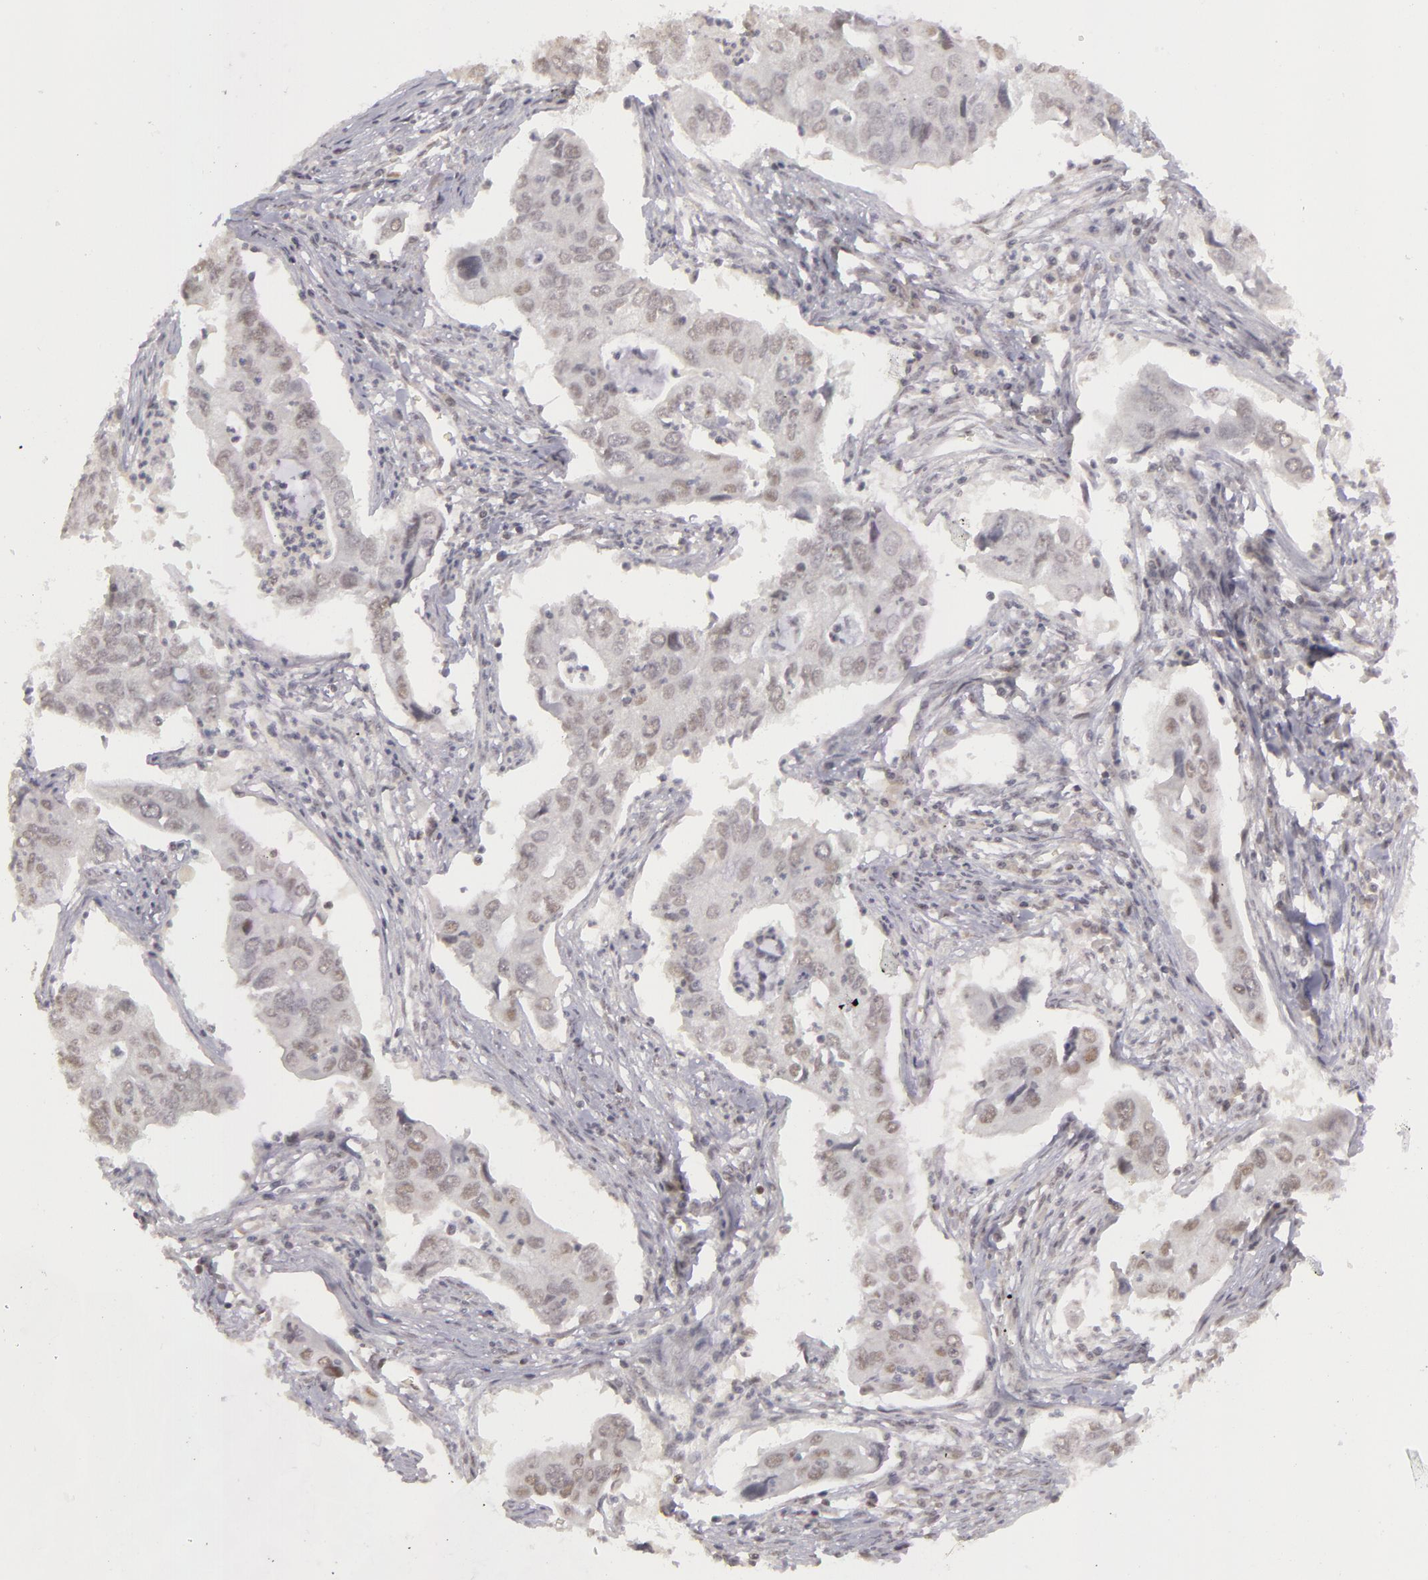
{"staining": {"intensity": "weak", "quantity": "<25%", "location": "nuclear"}, "tissue": "lung cancer", "cell_type": "Tumor cells", "image_type": "cancer", "snomed": [{"axis": "morphology", "description": "Adenocarcinoma, NOS"}, {"axis": "topography", "description": "Lung"}], "caption": "Immunohistochemical staining of lung adenocarcinoma displays no significant positivity in tumor cells. (DAB immunohistochemistry visualized using brightfield microscopy, high magnification).", "gene": "RRP7A", "patient": {"sex": "male", "age": 48}}